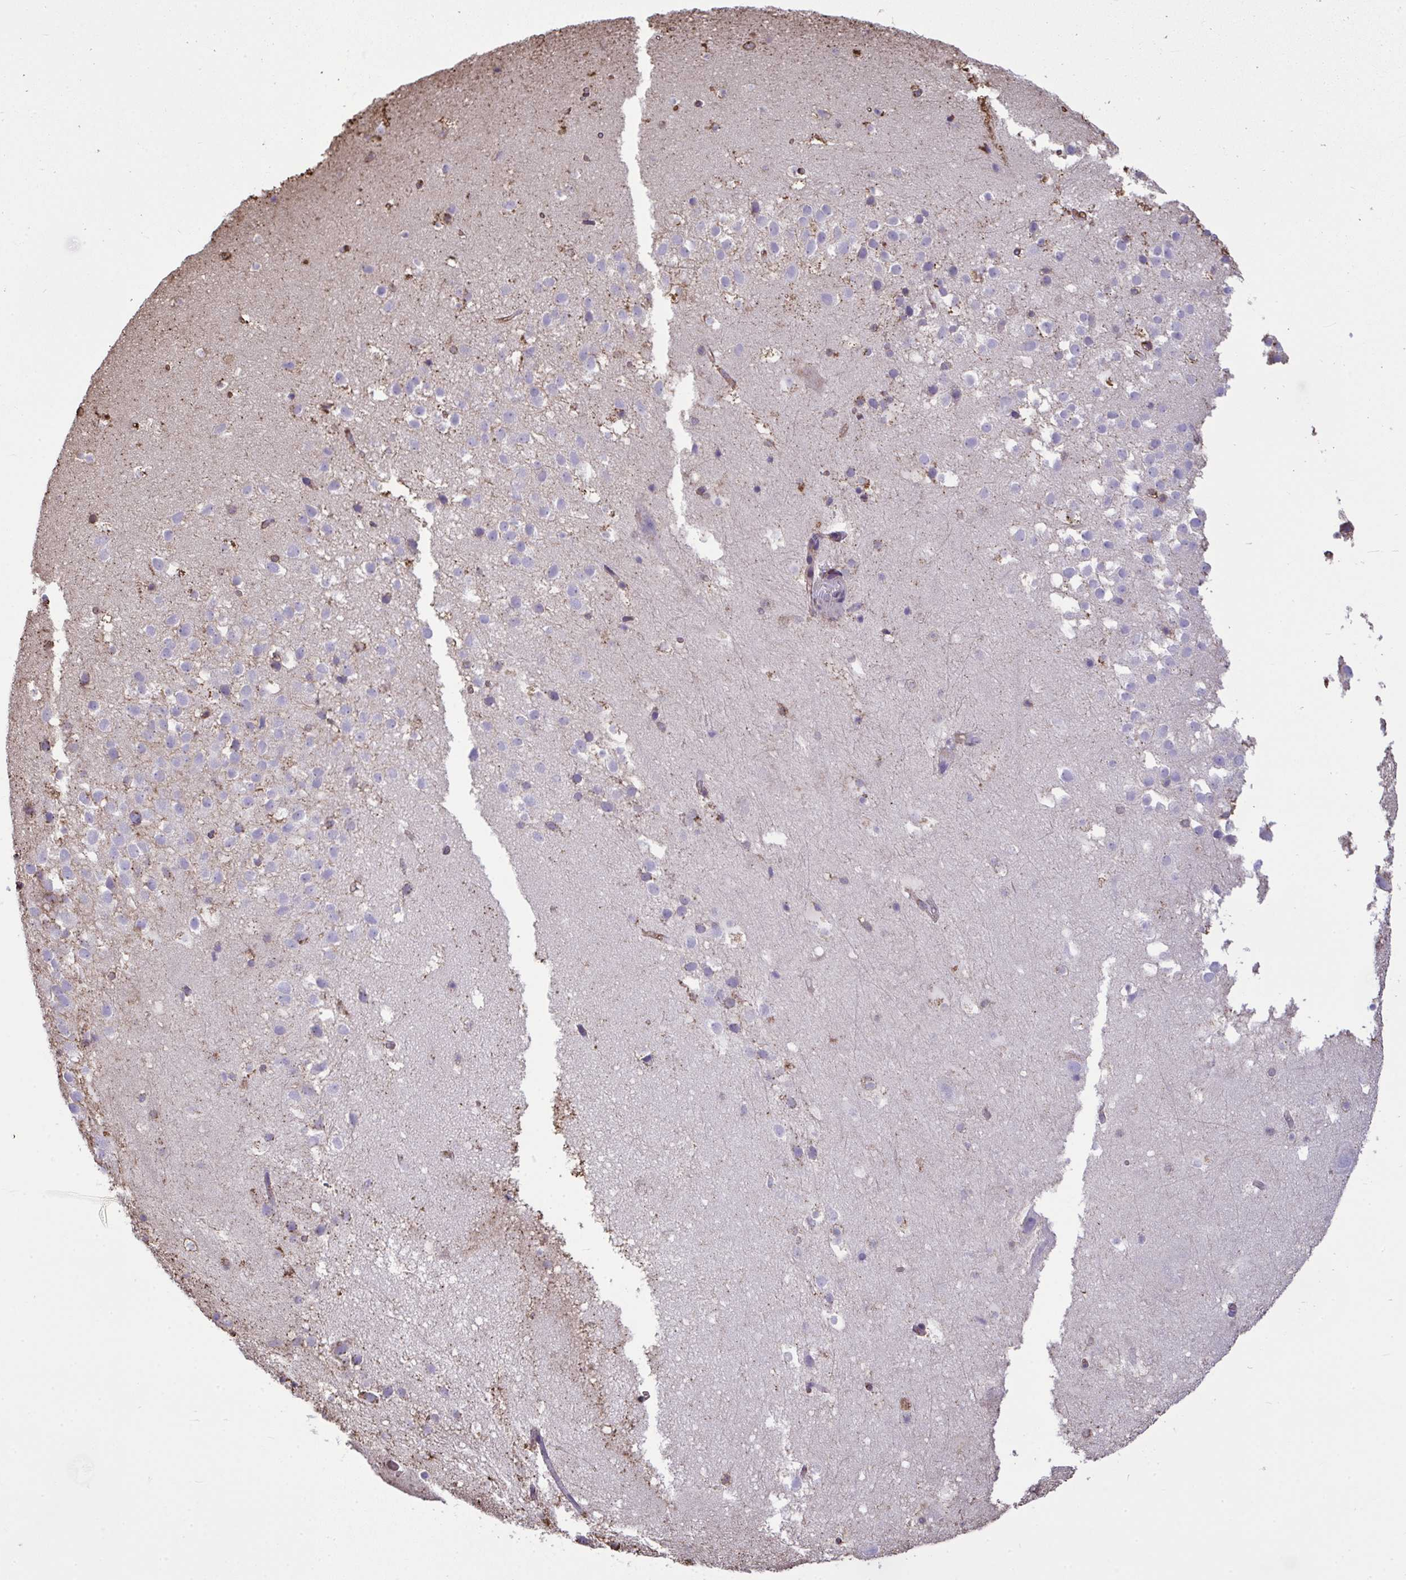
{"staining": {"intensity": "negative", "quantity": "none", "location": "none"}, "tissue": "hippocampus", "cell_type": "Glial cells", "image_type": "normal", "snomed": [{"axis": "morphology", "description": "Normal tissue, NOS"}, {"axis": "topography", "description": "Hippocampus"}], "caption": "This is an IHC image of benign hippocampus. There is no expression in glial cells.", "gene": "ANXA5", "patient": {"sex": "male", "age": 26}}